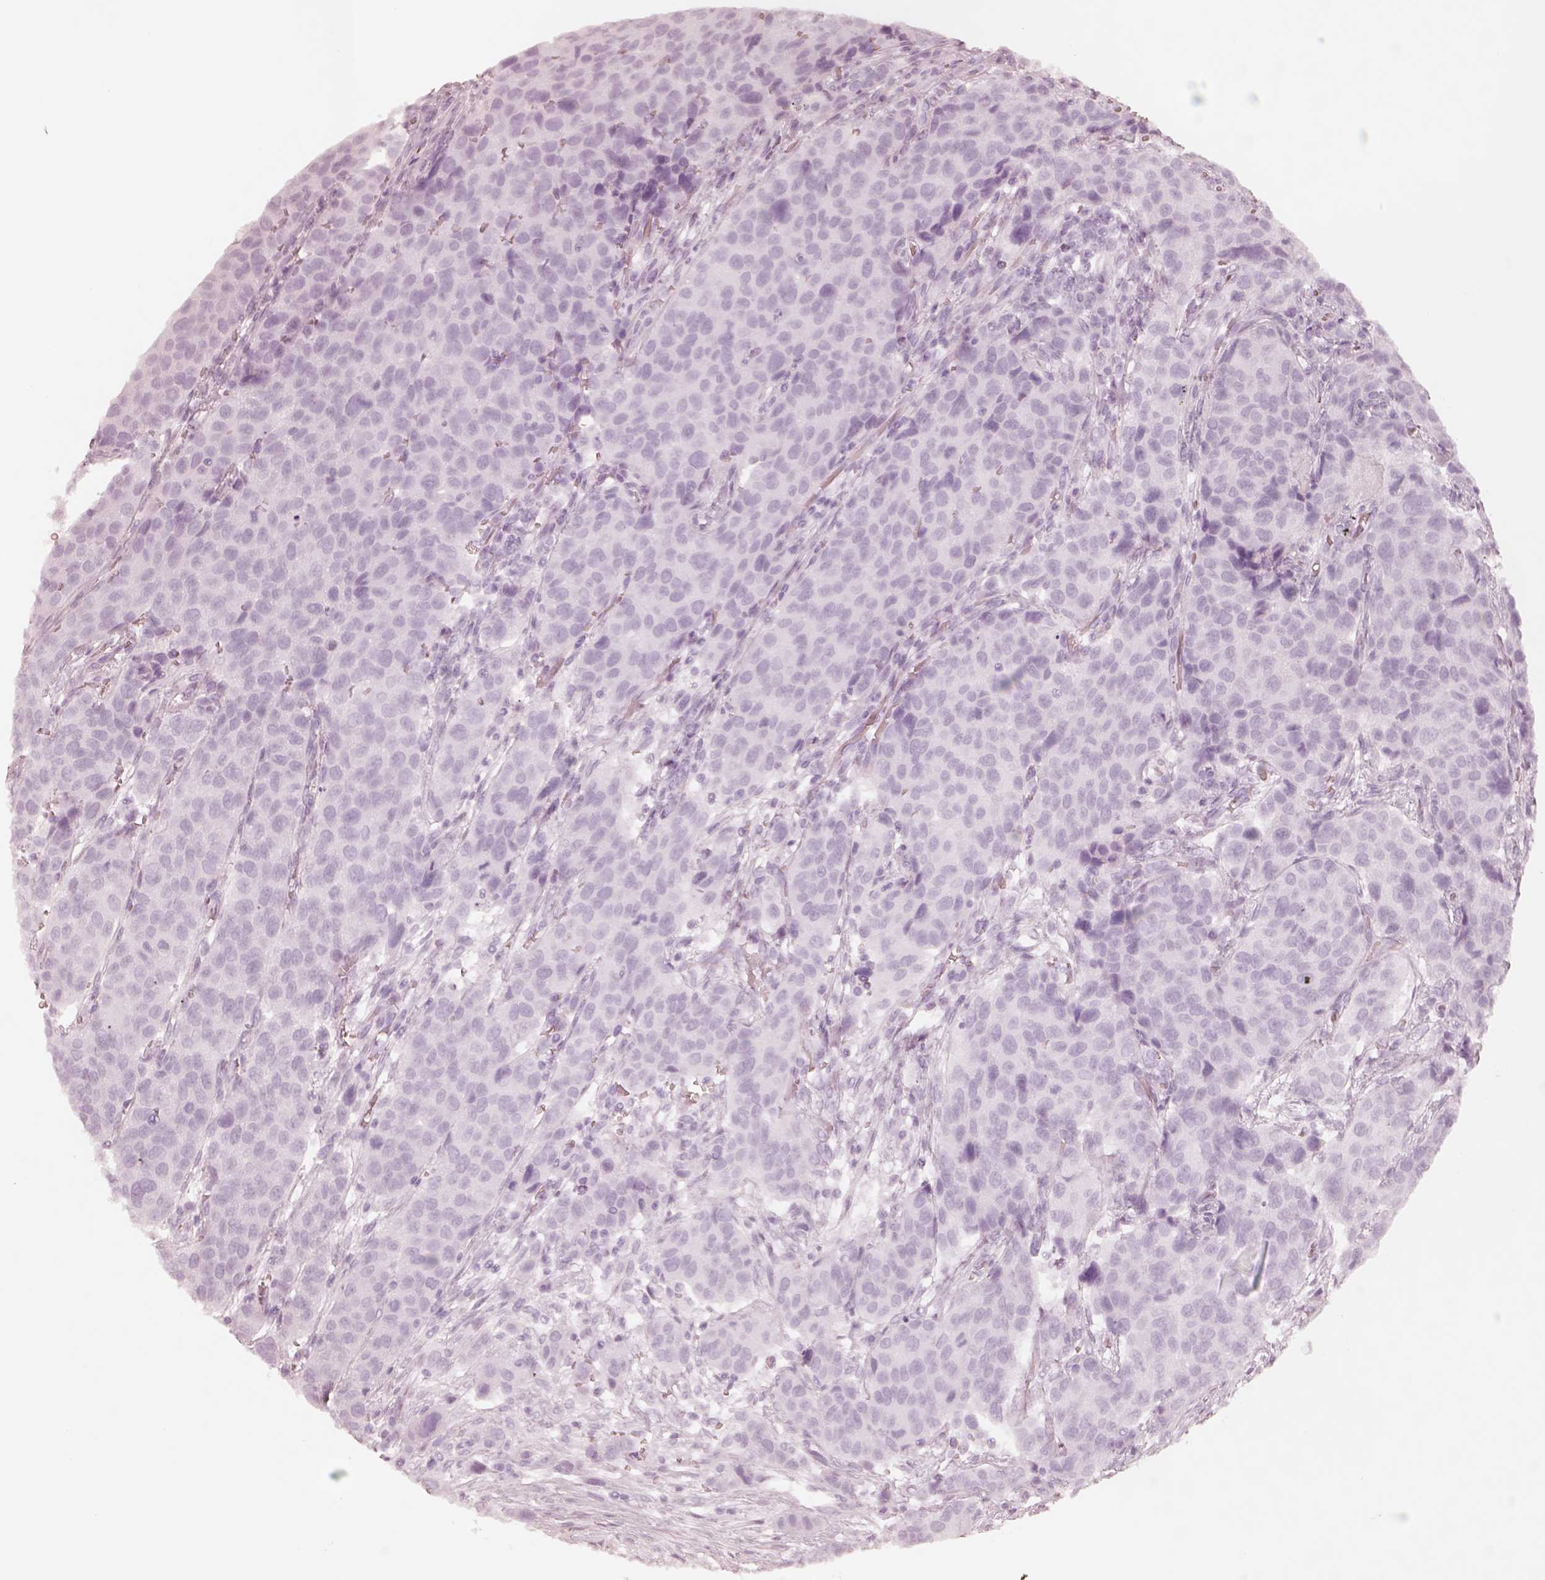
{"staining": {"intensity": "negative", "quantity": "none", "location": "none"}, "tissue": "urothelial cancer", "cell_type": "Tumor cells", "image_type": "cancer", "snomed": [{"axis": "morphology", "description": "Urothelial carcinoma, High grade"}, {"axis": "topography", "description": "Urinary bladder"}], "caption": "Tumor cells are negative for protein expression in human urothelial cancer. Nuclei are stained in blue.", "gene": "GORASP2", "patient": {"sex": "female", "age": 58}}